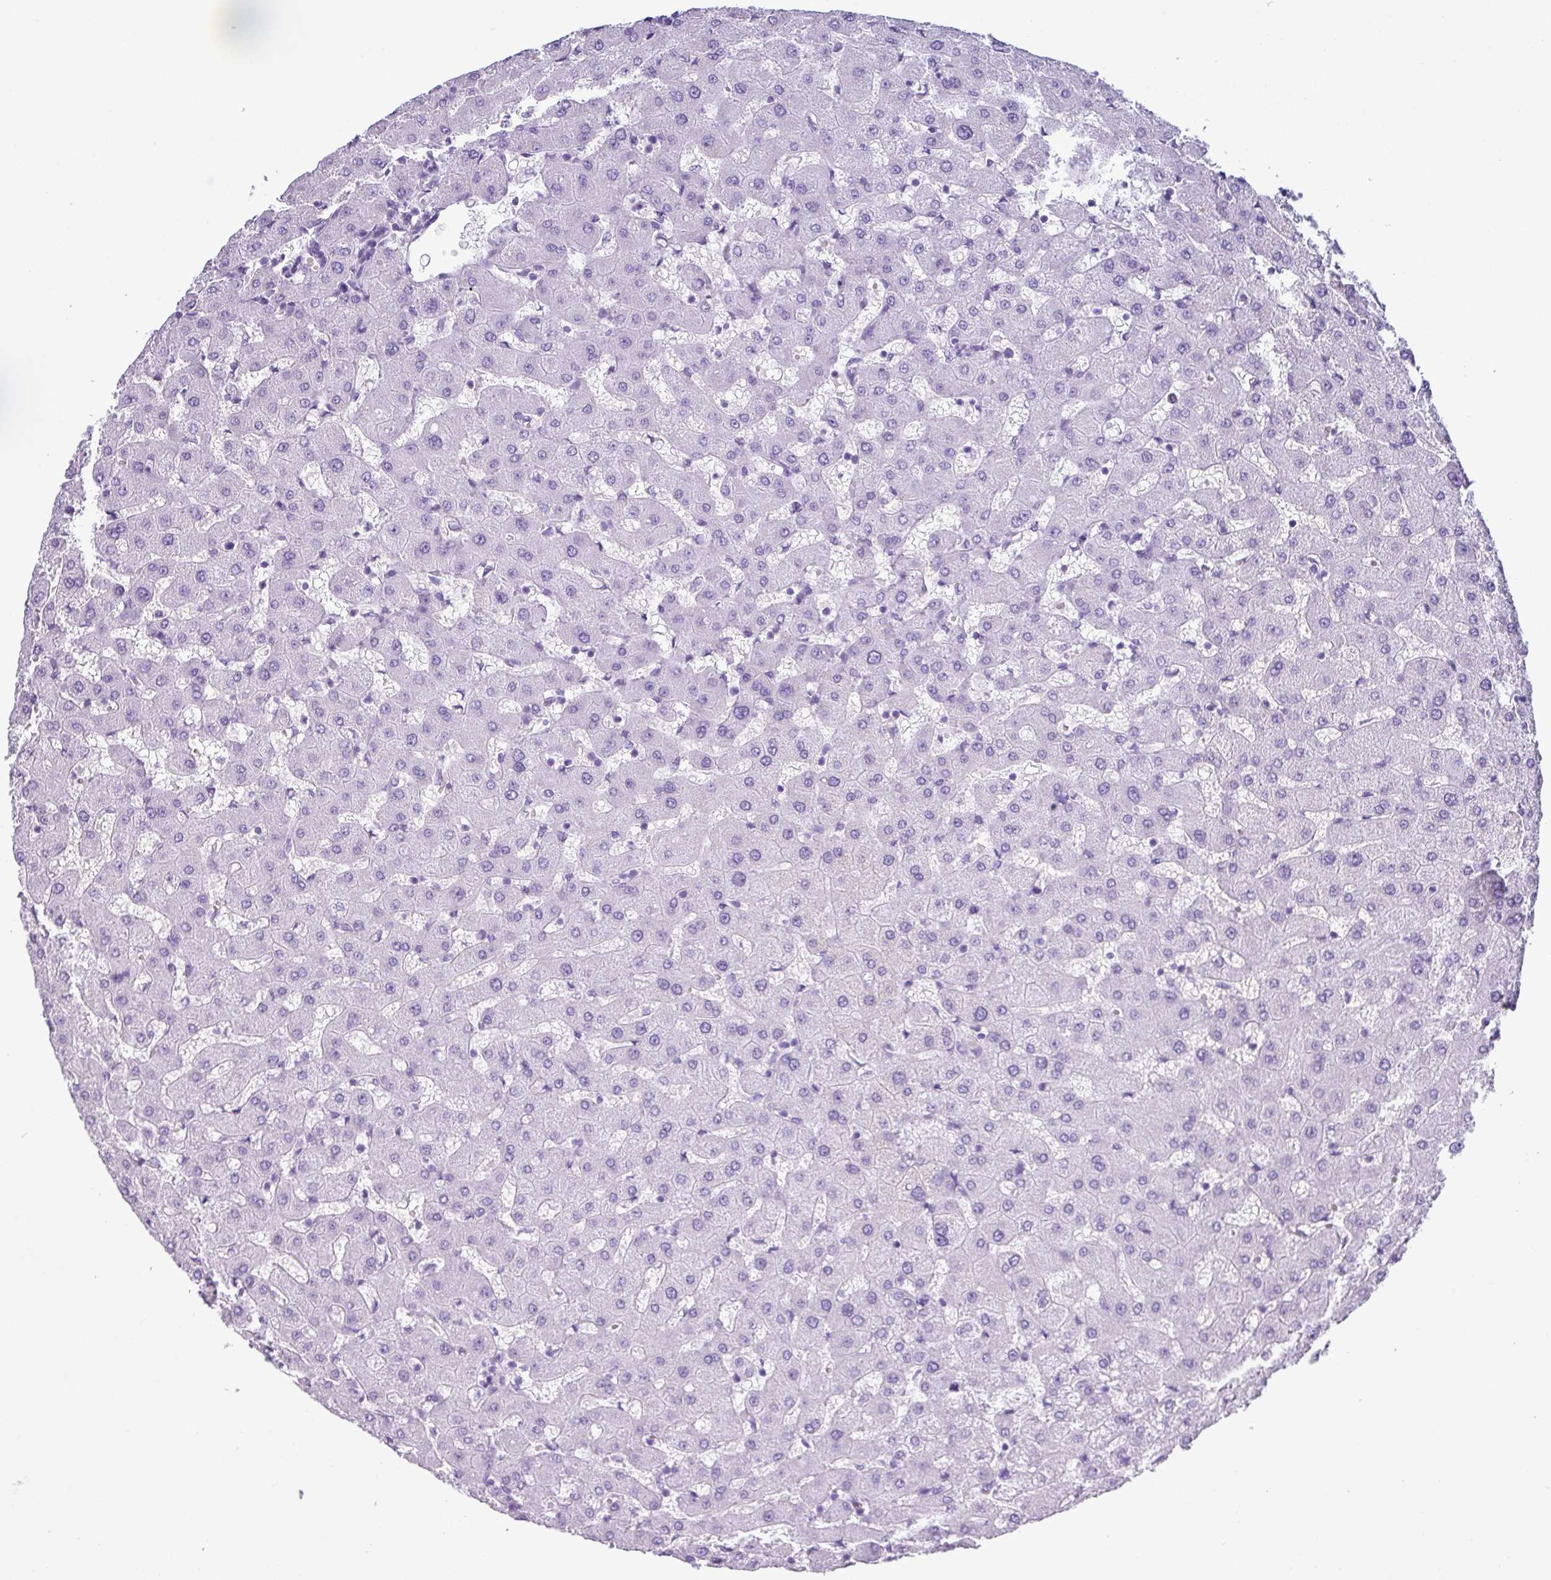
{"staining": {"intensity": "negative", "quantity": "none", "location": "none"}, "tissue": "liver", "cell_type": "Cholangiocytes", "image_type": "normal", "snomed": [{"axis": "morphology", "description": "Normal tissue, NOS"}, {"axis": "topography", "description": "Liver"}], "caption": "This is an IHC micrograph of benign liver. There is no positivity in cholangiocytes.", "gene": "ZNF568", "patient": {"sex": "female", "age": 63}}